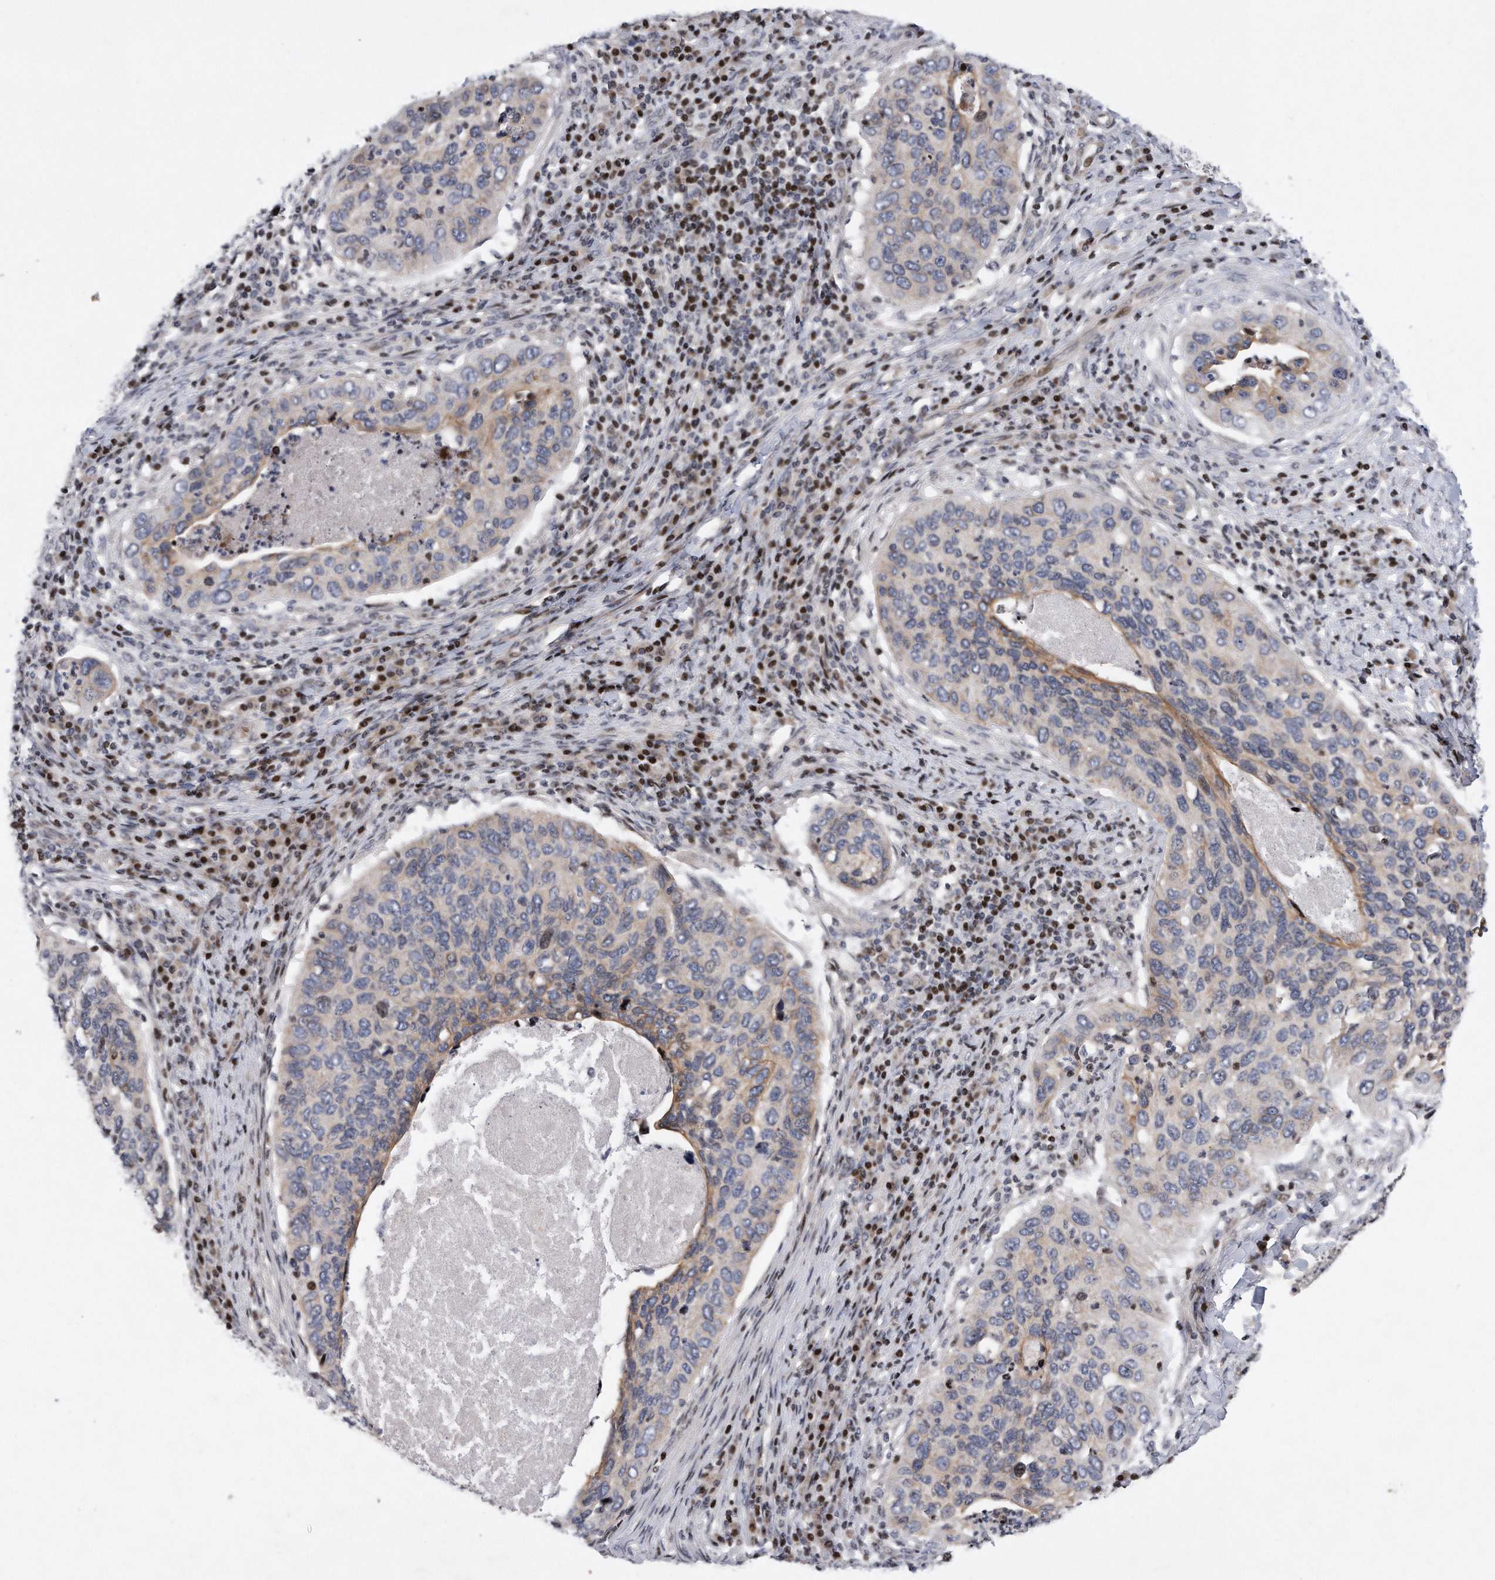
{"staining": {"intensity": "weak", "quantity": "<25%", "location": "cytoplasmic/membranous"}, "tissue": "cervical cancer", "cell_type": "Tumor cells", "image_type": "cancer", "snomed": [{"axis": "morphology", "description": "Squamous cell carcinoma, NOS"}, {"axis": "topography", "description": "Cervix"}], "caption": "IHC photomicrograph of human squamous cell carcinoma (cervical) stained for a protein (brown), which exhibits no positivity in tumor cells.", "gene": "CDH12", "patient": {"sex": "female", "age": 38}}